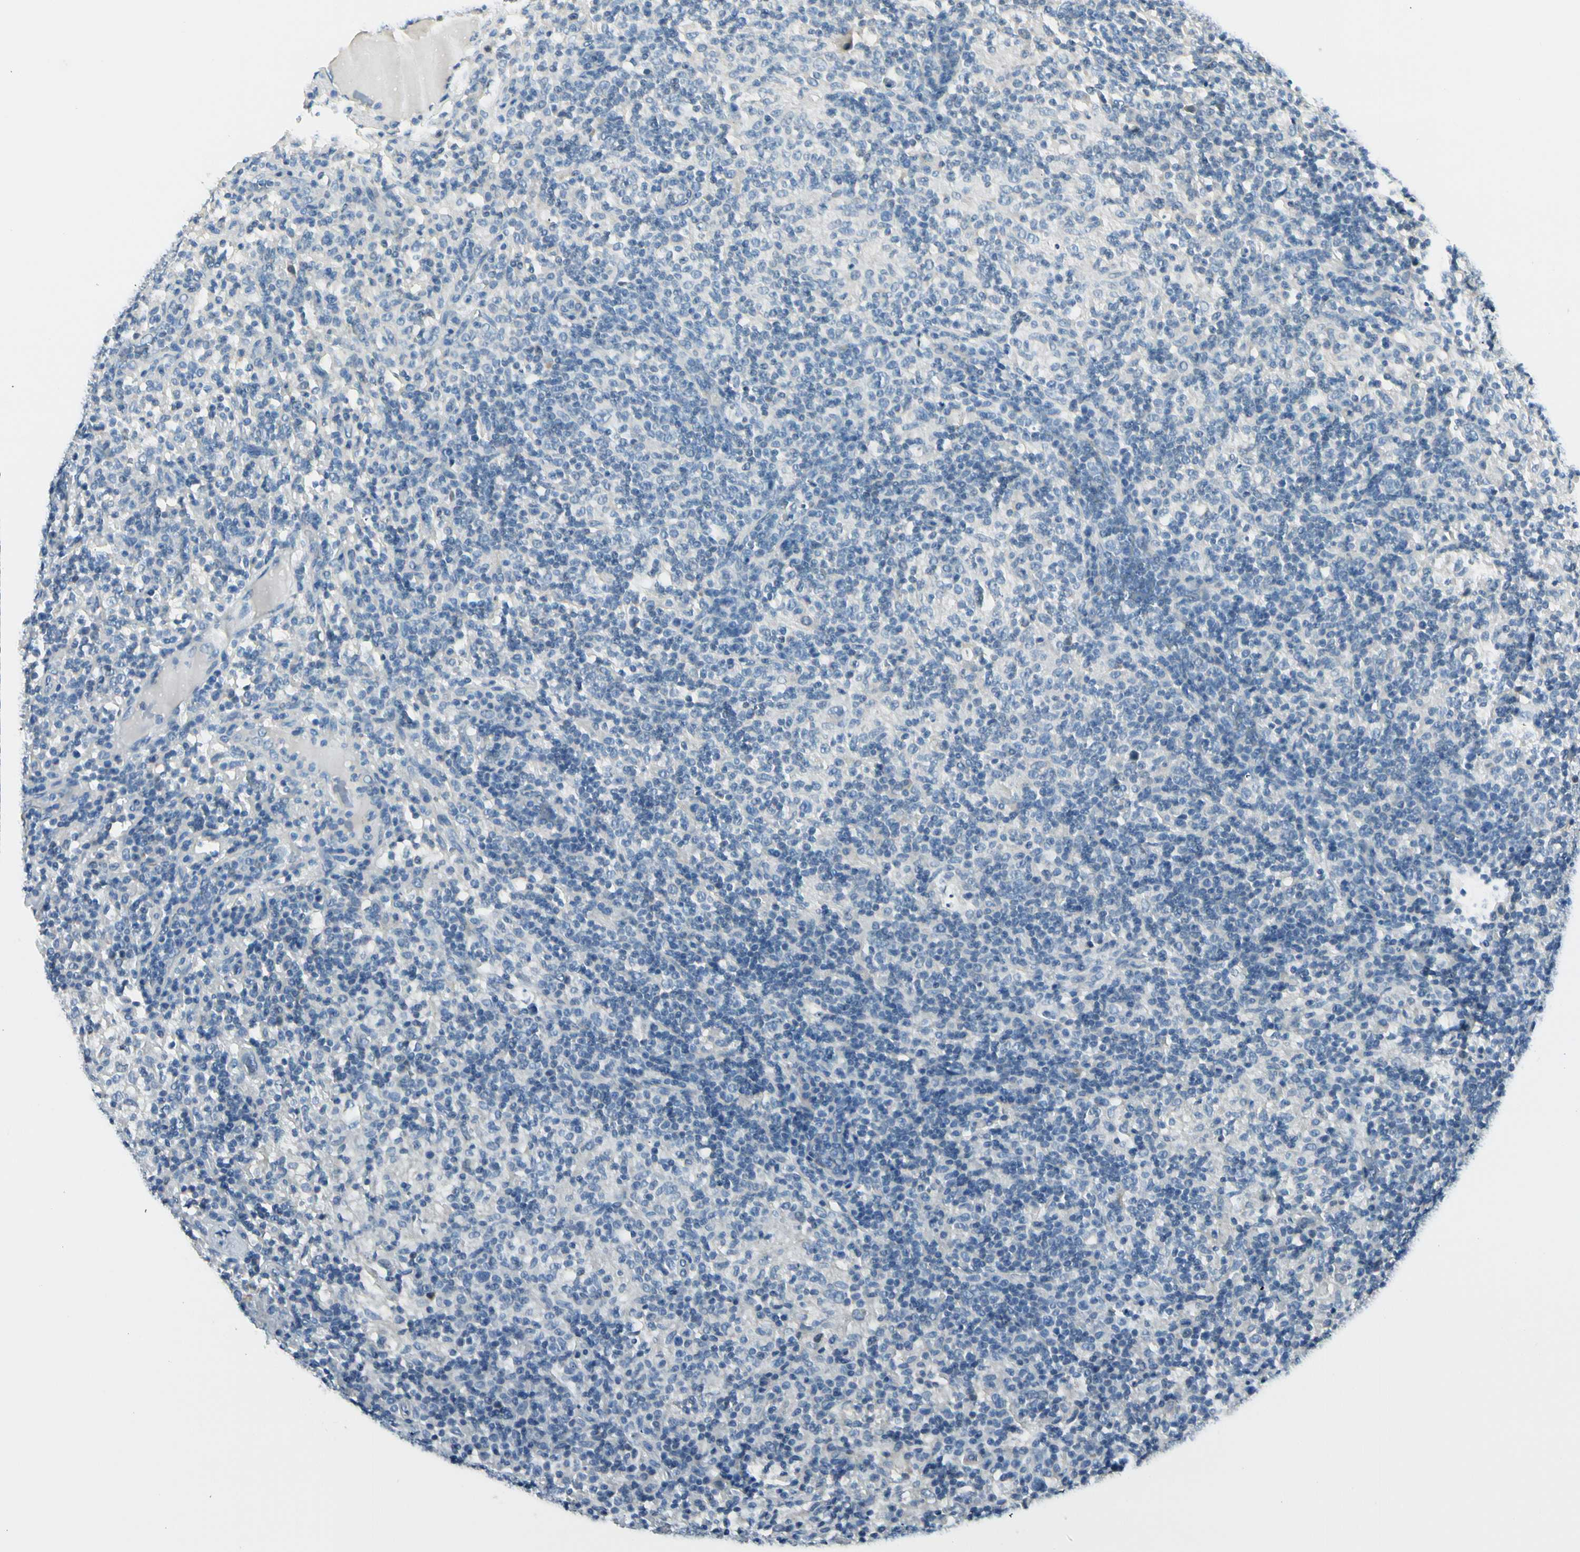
{"staining": {"intensity": "negative", "quantity": "none", "location": "none"}, "tissue": "lymphoma", "cell_type": "Tumor cells", "image_type": "cancer", "snomed": [{"axis": "morphology", "description": "Hodgkin's disease, NOS"}, {"axis": "topography", "description": "Lymph node"}], "caption": "Immunohistochemical staining of human Hodgkin's disease reveals no significant staining in tumor cells.", "gene": "PEBP1", "patient": {"sex": "male", "age": 70}}